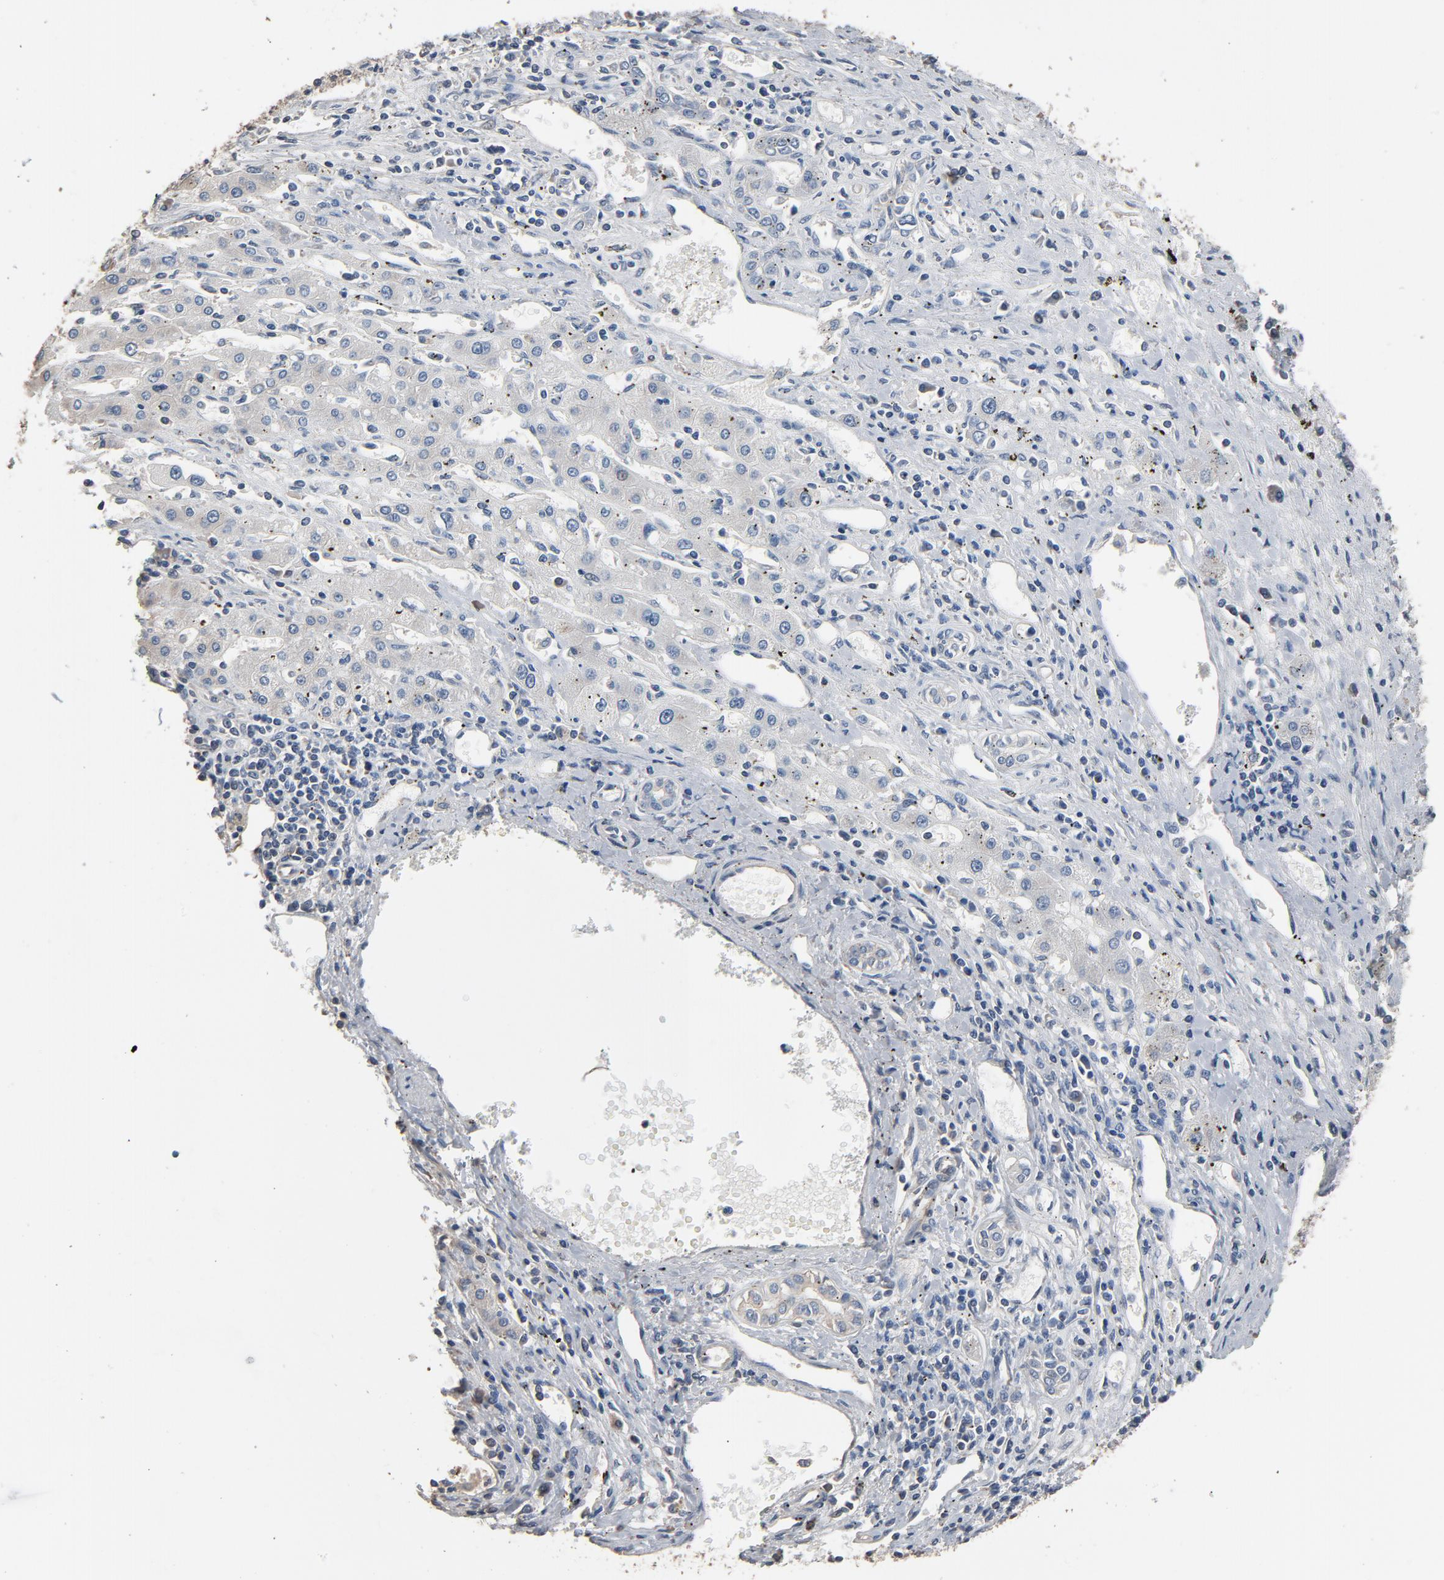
{"staining": {"intensity": "negative", "quantity": "none", "location": "none"}, "tissue": "liver cancer", "cell_type": "Tumor cells", "image_type": "cancer", "snomed": [{"axis": "morphology", "description": "Carcinoma, Hepatocellular, NOS"}, {"axis": "topography", "description": "Liver"}], "caption": "A high-resolution micrograph shows immunohistochemistry staining of hepatocellular carcinoma (liver), which displays no significant positivity in tumor cells.", "gene": "SOX6", "patient": {"sex": "male", "age": 72}}